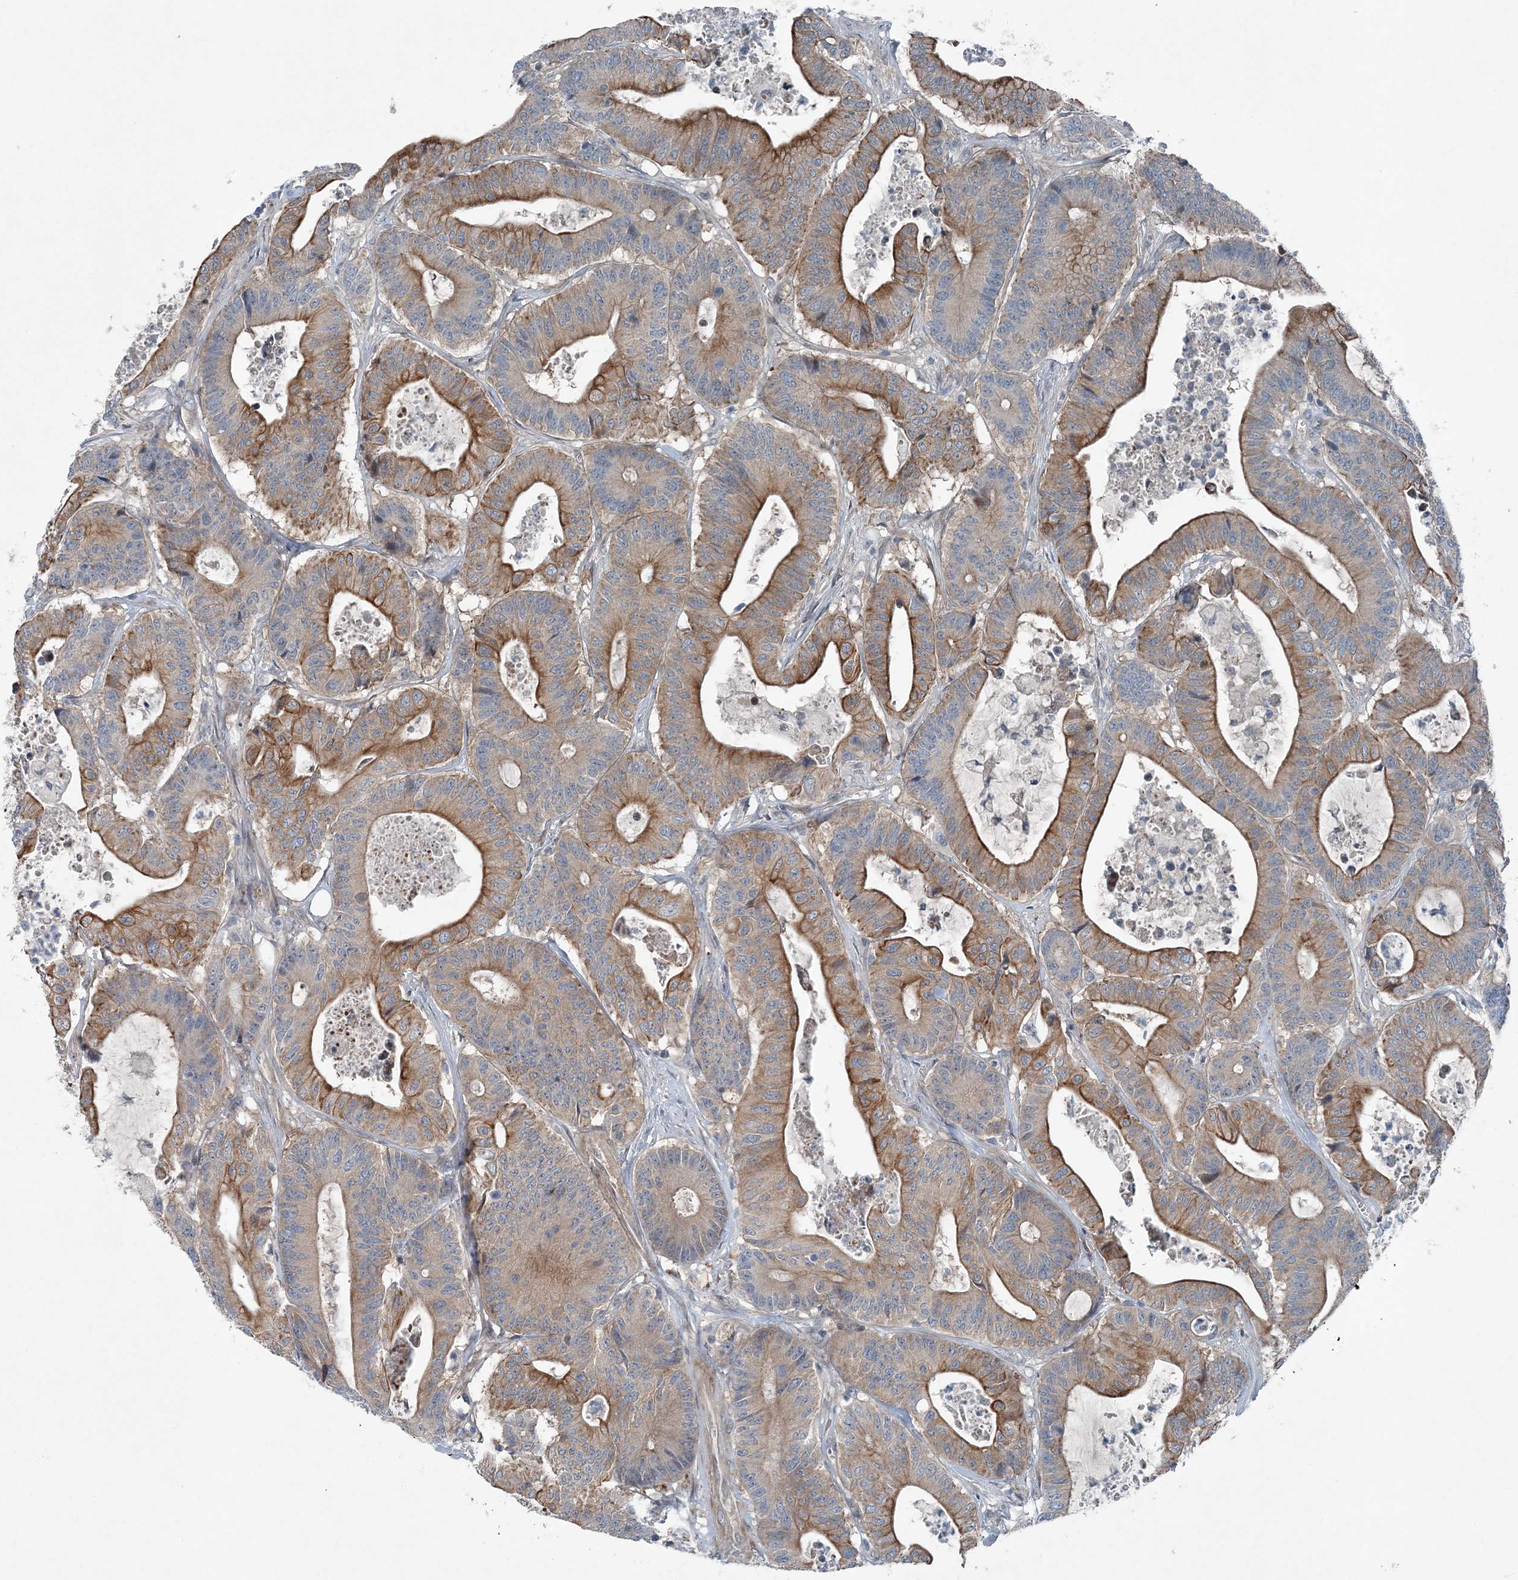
{"staining": {"intensity": "moderate", "quantity": ">75%", "location": "cytoplasmic/membranous"}, "tissue": "colorectal cancer", "cell_type": "Tumor cells", "image_type": "cancer", "snomed": [{"axis": "morphology", "description": "Adenocarcinoma, NOS"}, {"axis": "topography", "description": "Colon"}], "caption": "Colorectal adenocarcinoma stained with immunohistochemistry exhibits moderate cytoplasmic/membranous expression in approximately >75% of tumor cells.", "gene": "KIAA1586", "patient": {"sex": "female", "age": 84}}